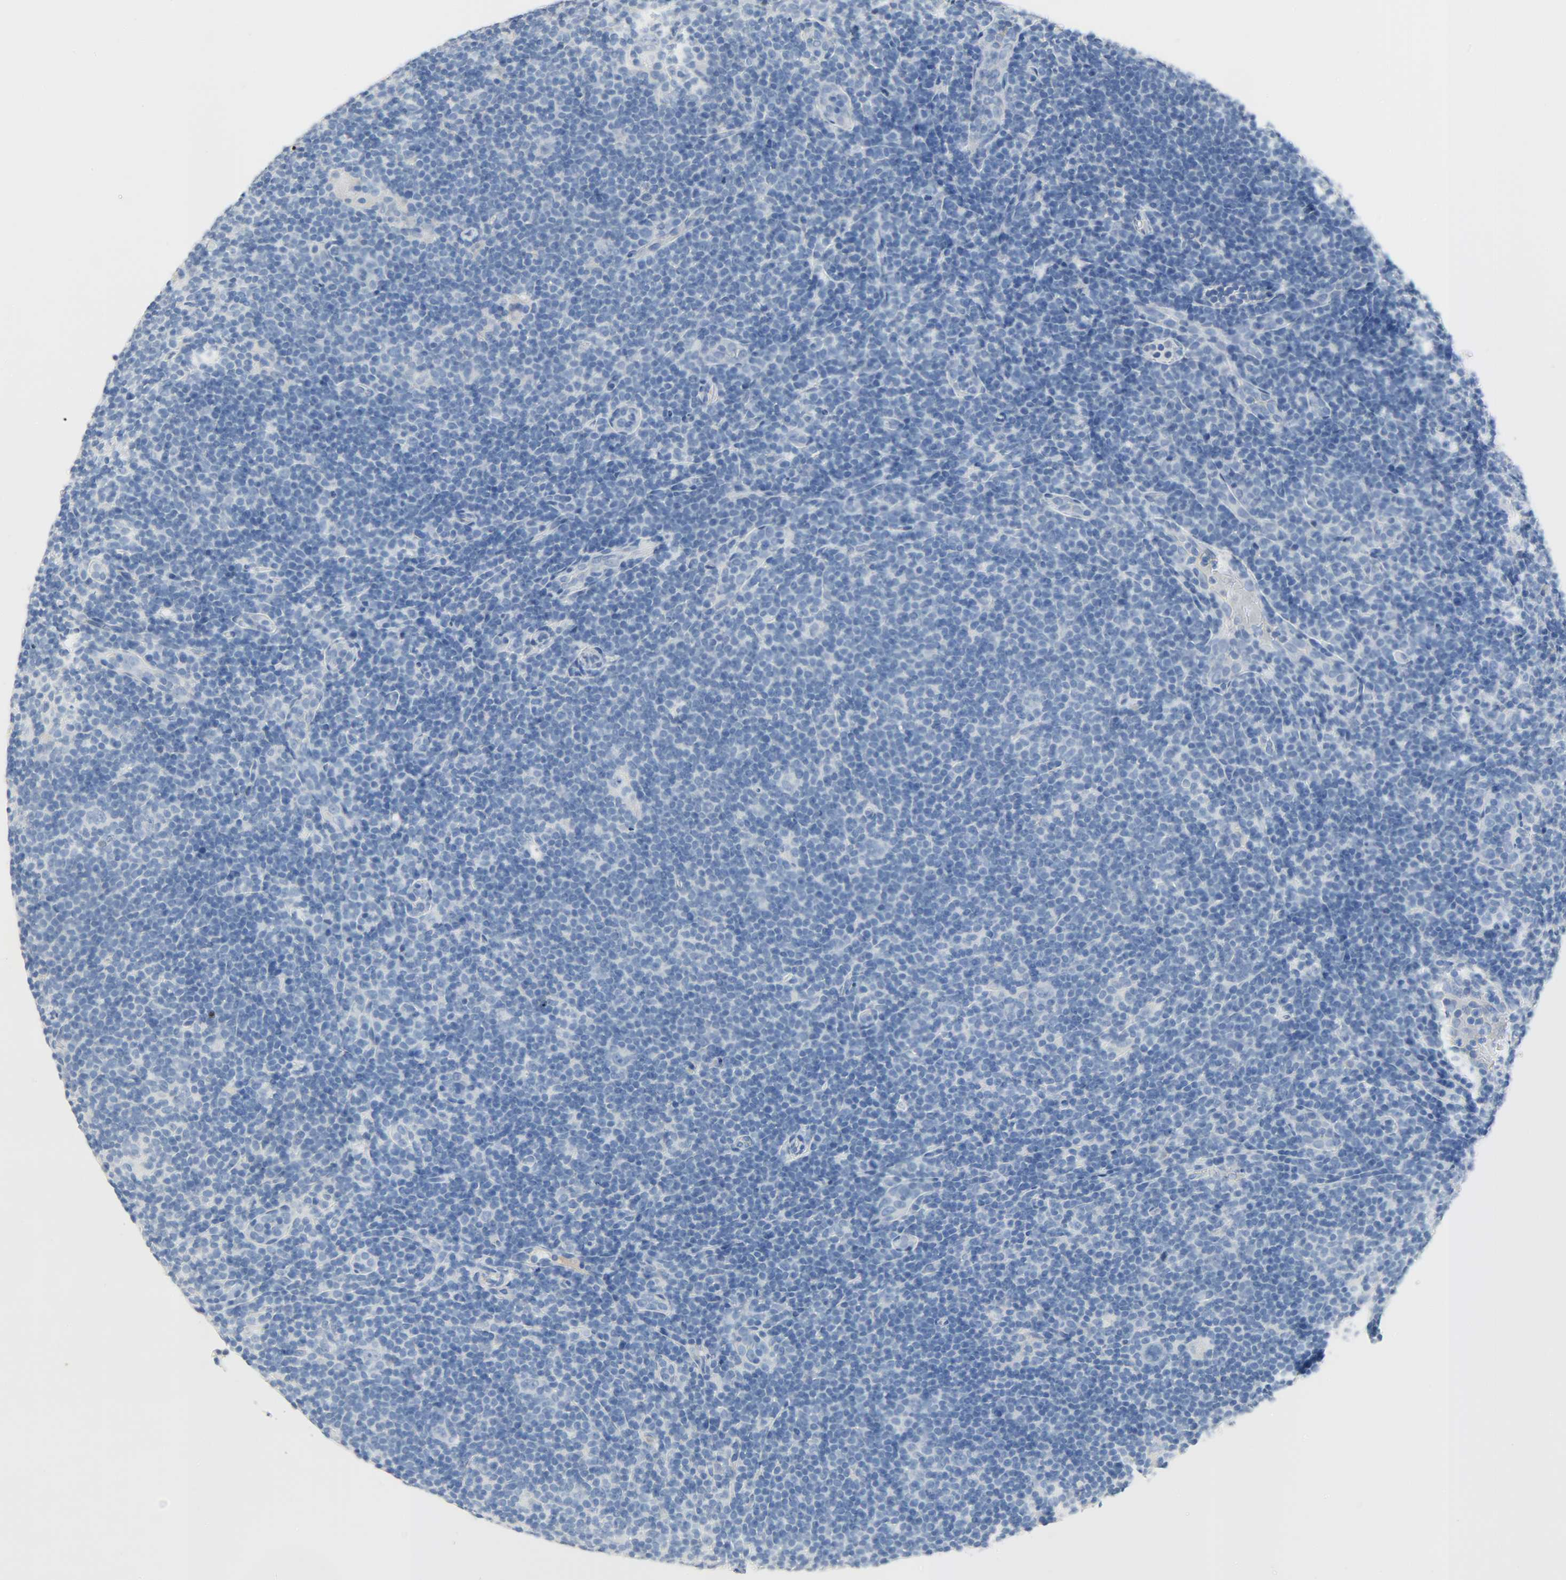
{"staining": {"intensity": "negative", "quantity": "none", "location": "none"}, "tissue": "lymphoma", "cell_type": "Tumor cells", "image_type": "cancer", "snomed": [{"axis": "morphology", "description": "Hodgkin's disease, NOS"}, {"axis": "topography", "description": "Lymph node"}], "caption": "Tumor cells show no significant protein staining in Hodgkin's disease.", "gene": "CRP", "patient": {"sex": "female", "age": 57}}